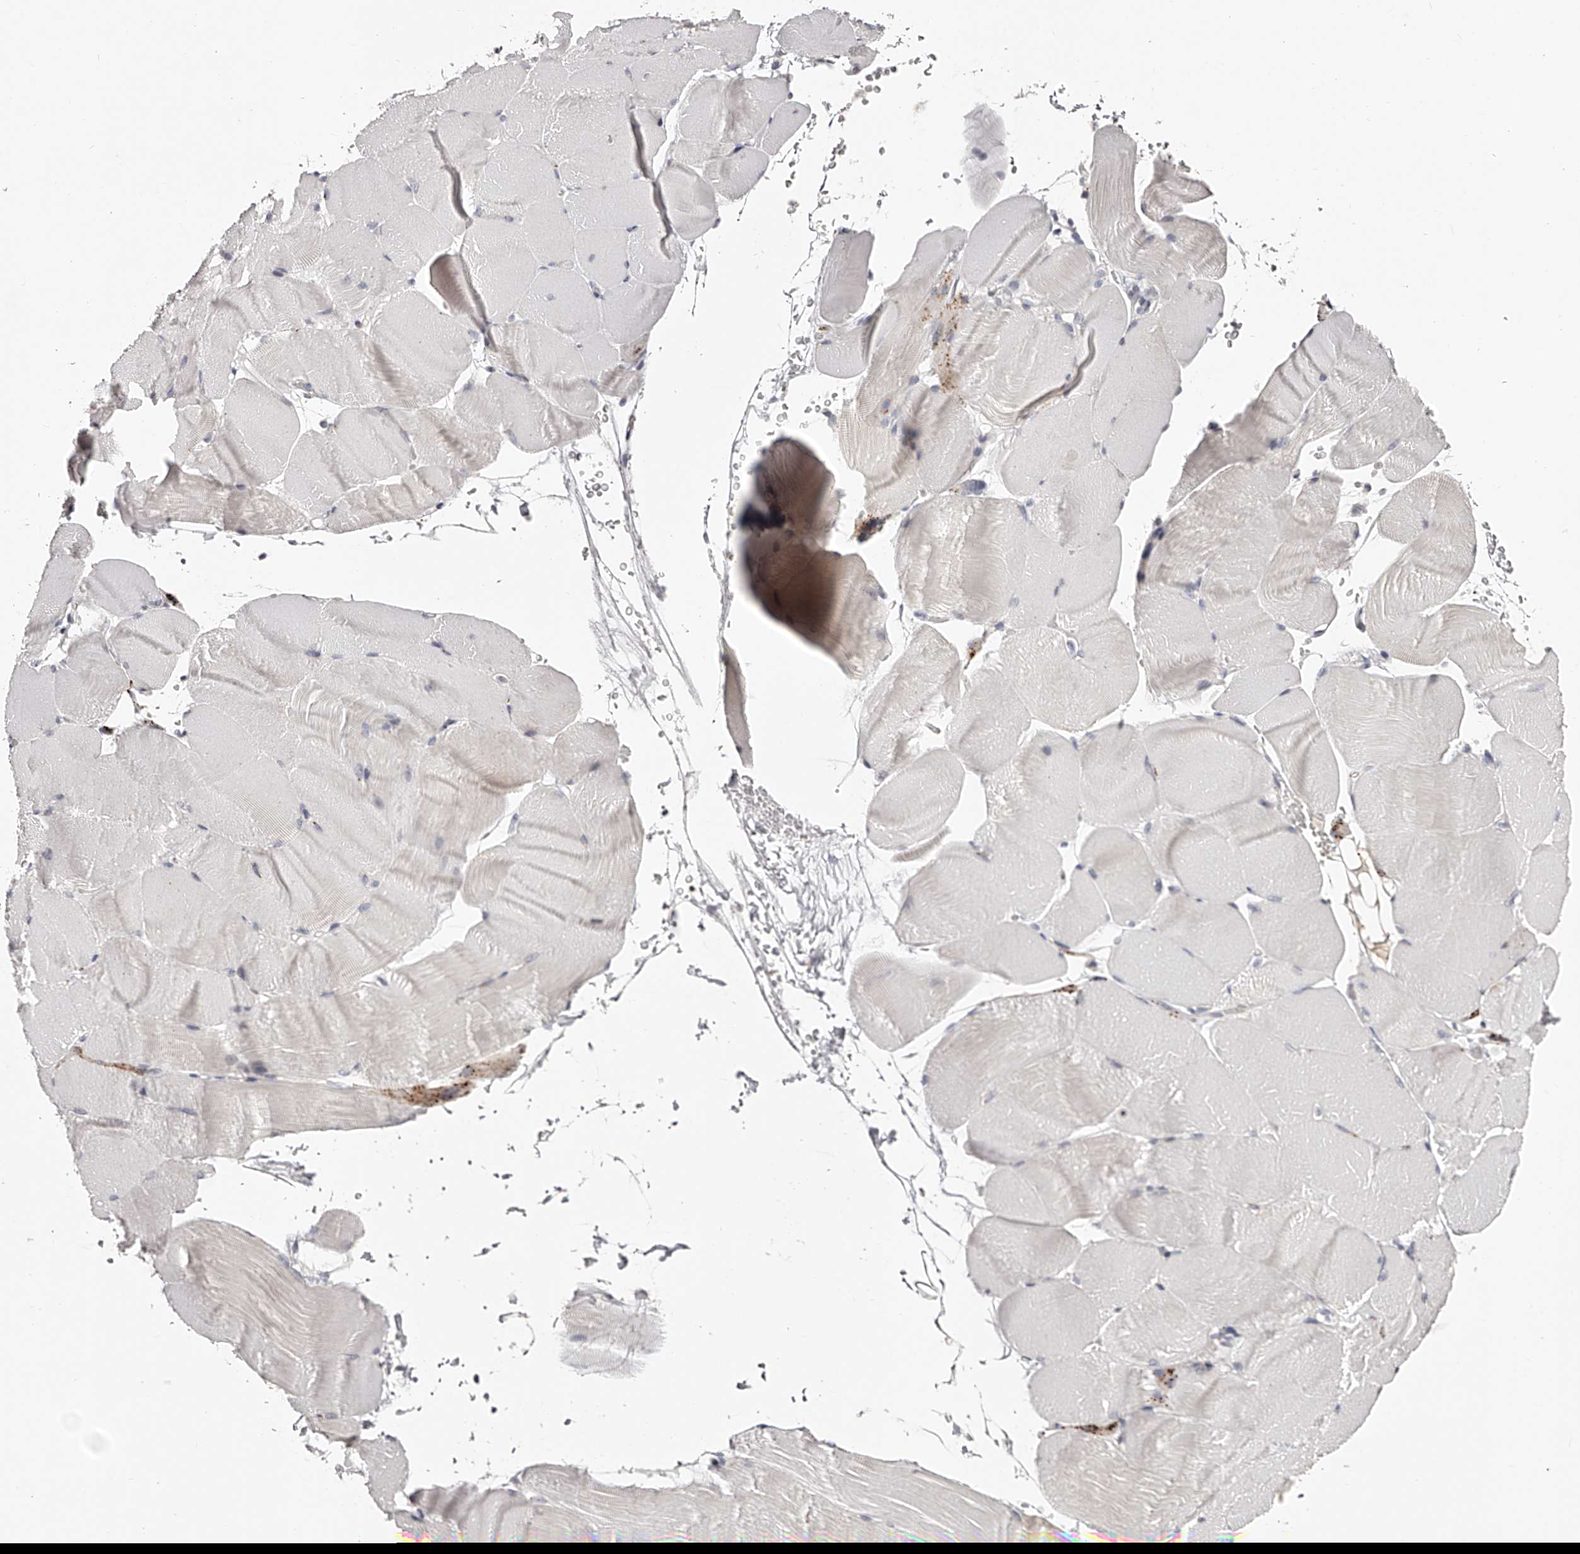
{"staining": {"intensity": "negative", "quantity": "none", "location": "none"}, "tissue": "skeletal muscle", "cell_type": "Myocytes", "image_type": "normal", "snomed": [{"axis": "morphology", "description": "Normal tissue, NOS"}, {"axis": "topography", "description": "Skeletal muscle"}, {"axis": "topography", "description": "Parathyroid gland"}], "caption": "An immunohistochemistry (IHC) histopathology image of normal skeletal muscle is shown. There is no staining in myocytes of skeletal muscle. (Brightfield microscopy of DAB immunohistochemistry (IHC) at high magnification).", "gene": "SLC35D3", "patient": {"sex": "female", "age": 37}}